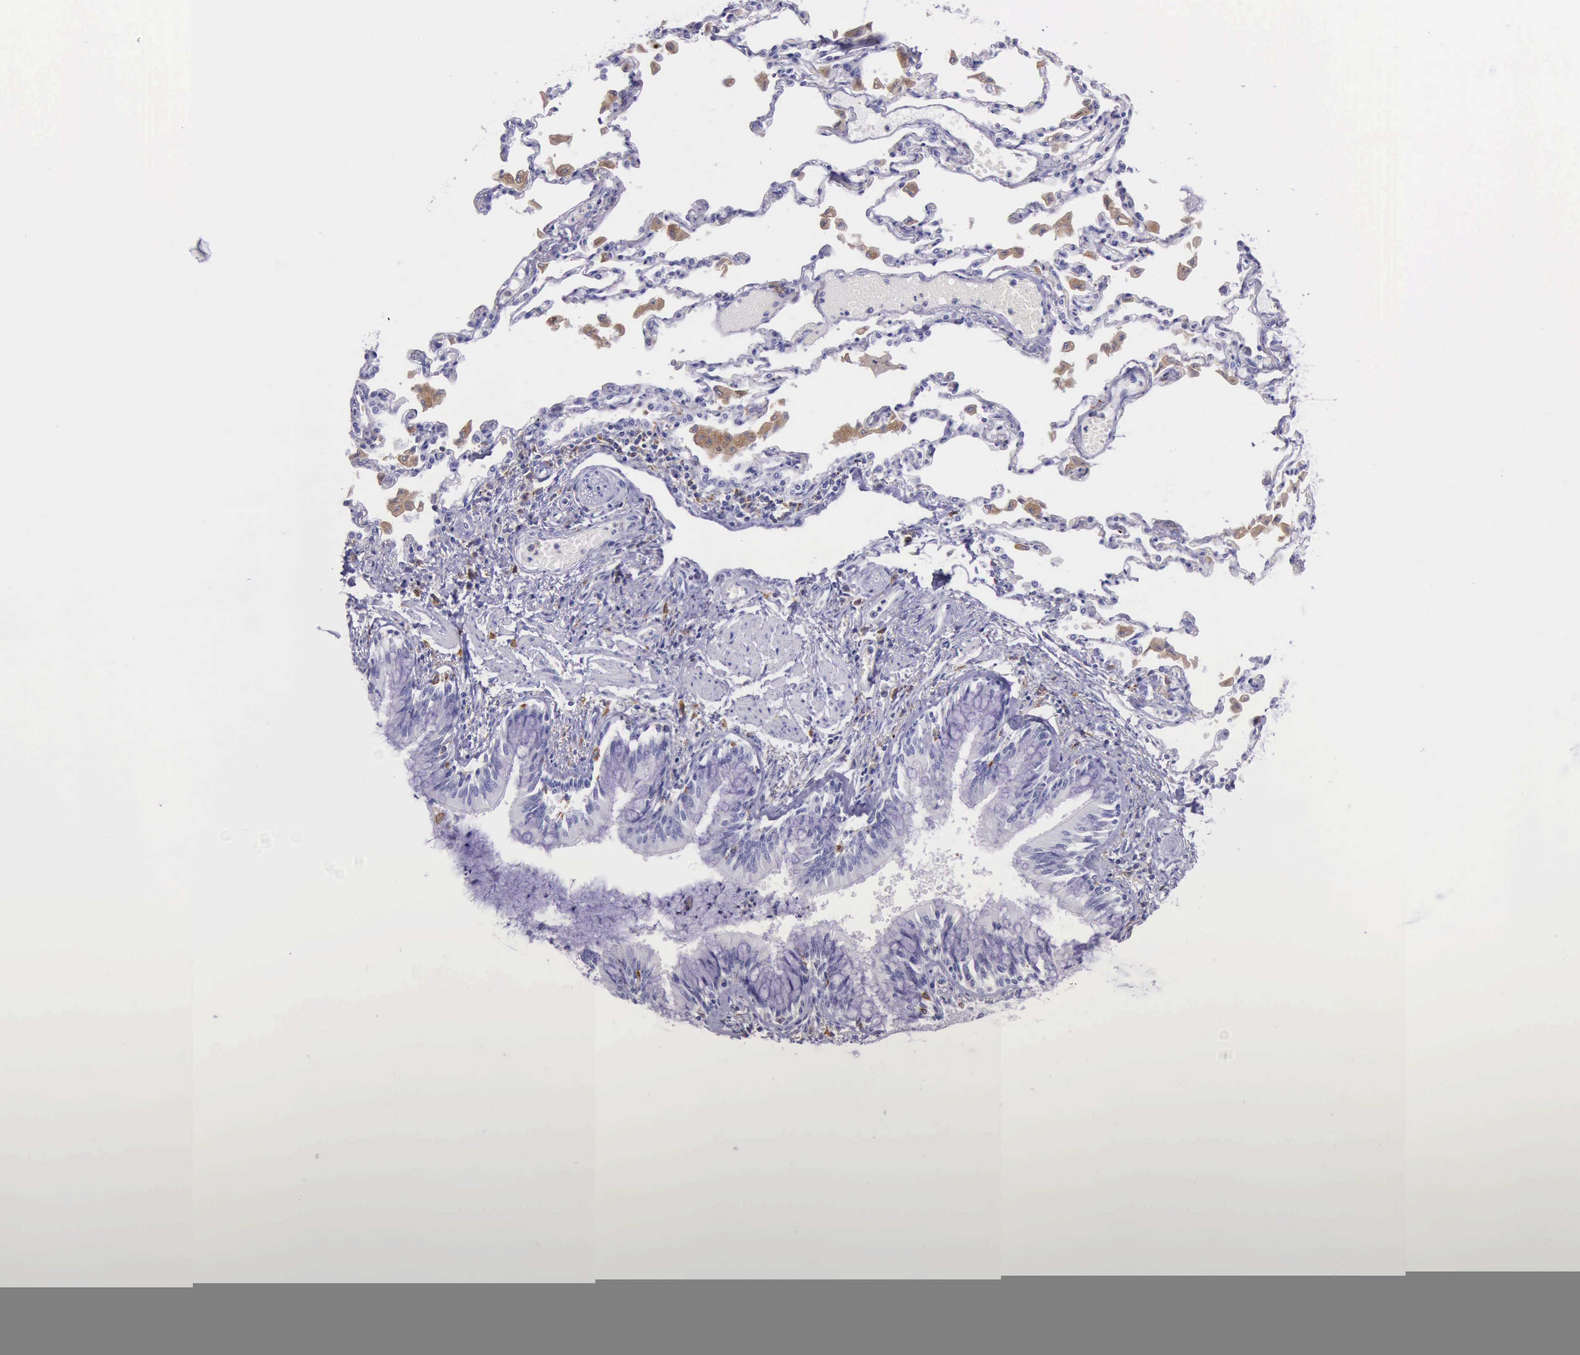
{"staining": {"intensity": "negative", "quantity": "none", "location": "none"}, "tissue": "adipose tissue", "cell_type": "Adipocytes", "image_type": "normal", "snomed": [{"axis": "morphology", "description": "Normal tissue, NOS"}, {"axis": "morphology", "description": "Adenocarcinoma, NOS"}, {"axis": "topography", "description": "Cartilage tissue"}, {"axis": "topography", "description": "Lung"}], "caption": "A histopathology image of human adipose tissue is negative for staining in adipocytes. Nuclei are stained in blue.", "gene": "BTK", "patient": {"sex": "female", "age": 67}}